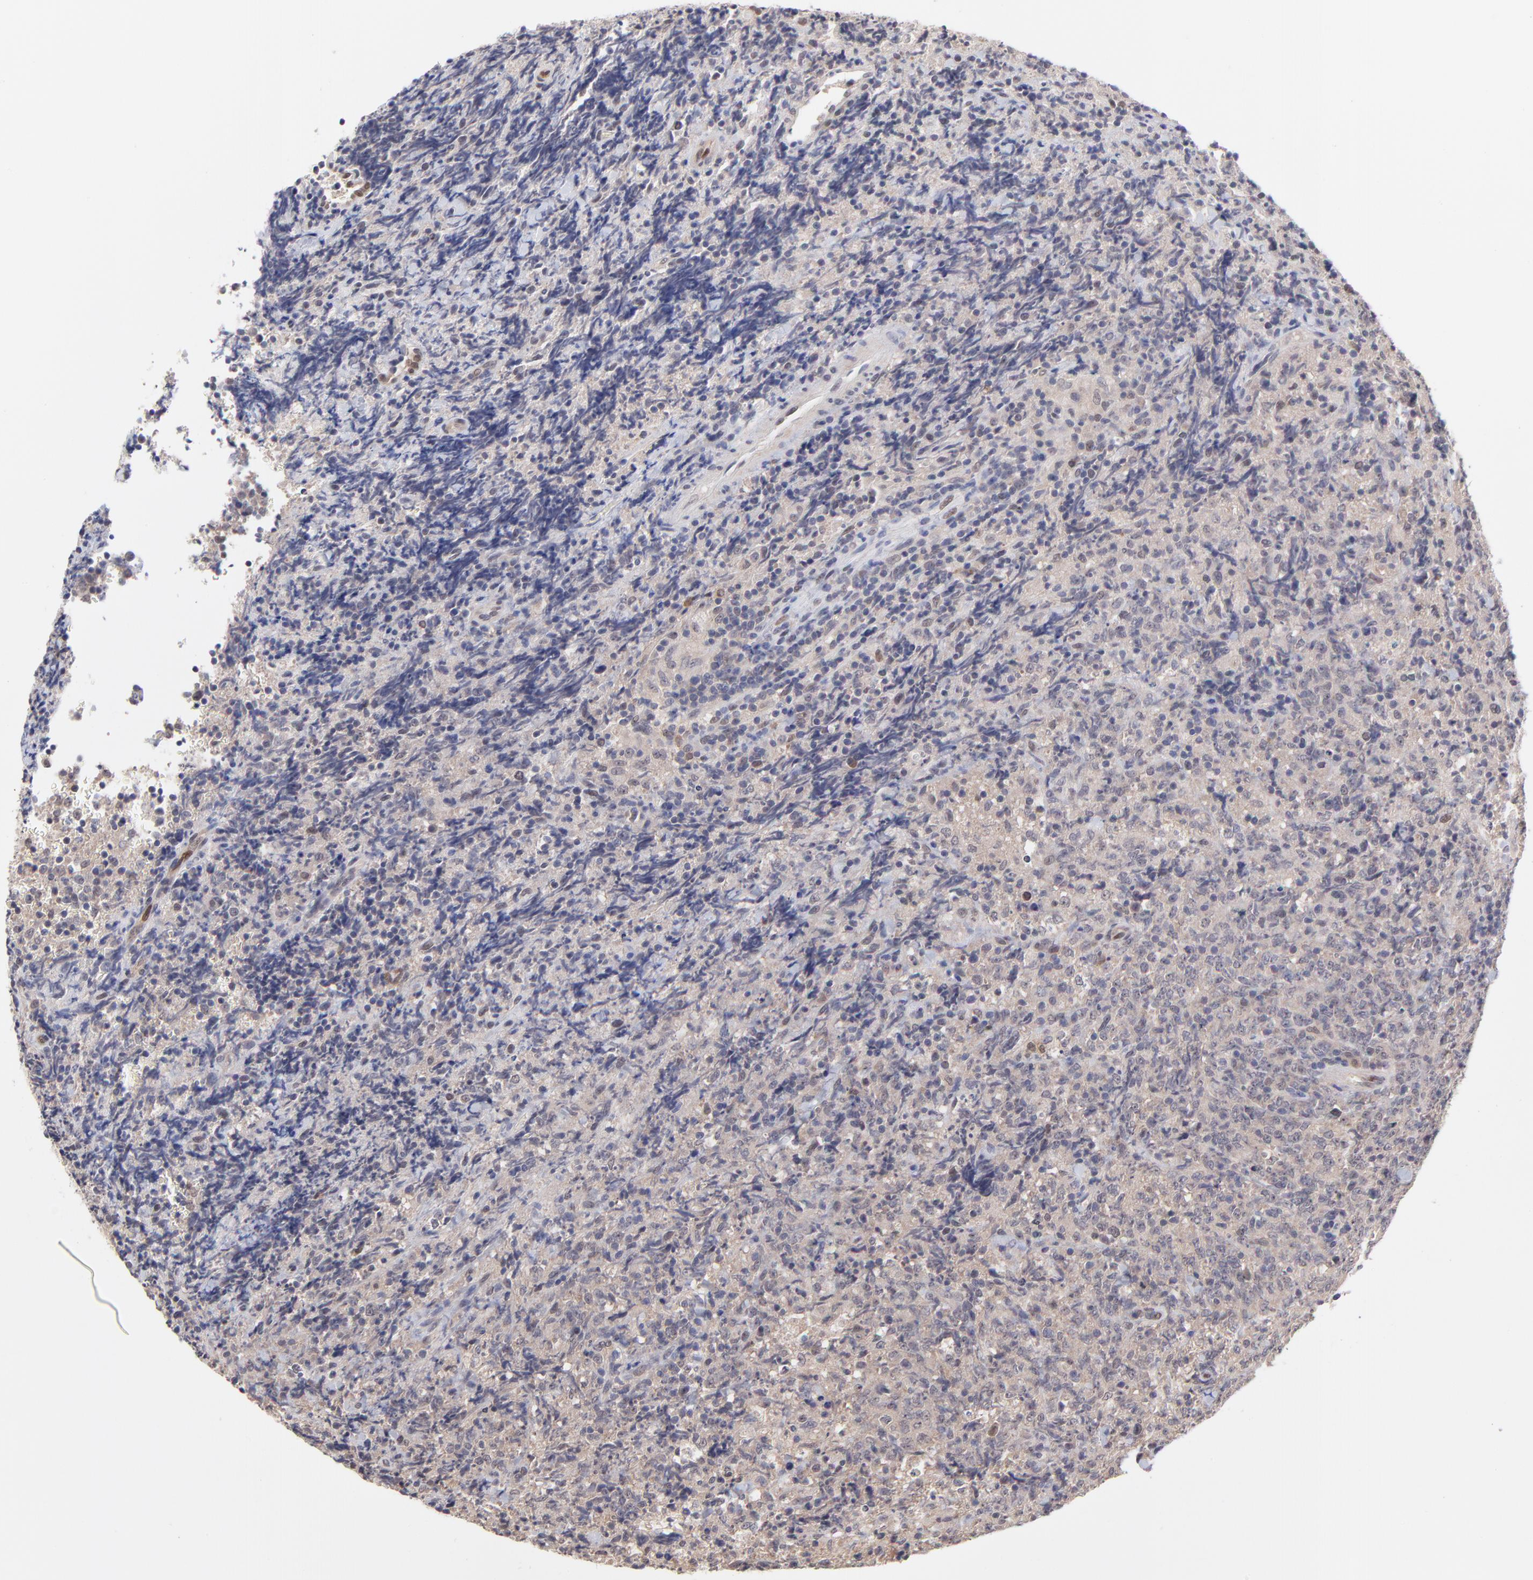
{"staining": {"intensity": "weak", "quantity": ">75%", "location": "cytoplasmic/membranous"}, "tissue": "lymphoma", "cell_type": "Tumor cells", "image_type": "cancer", "snomed": [{"axis": "morphology", "description": "Malignant lymphoma, non-Hodgkin's type, High grade"}, {"axis": "topography", "description": "Tonsil"}], "caption": "Tumor cells exhibit low levels of weak cytoplasmic/membranous positivity in approximately >75% of cells in human lymphoma.", "gene": "UBE2E3", "patient": {"sex": "female", "age": 36}}